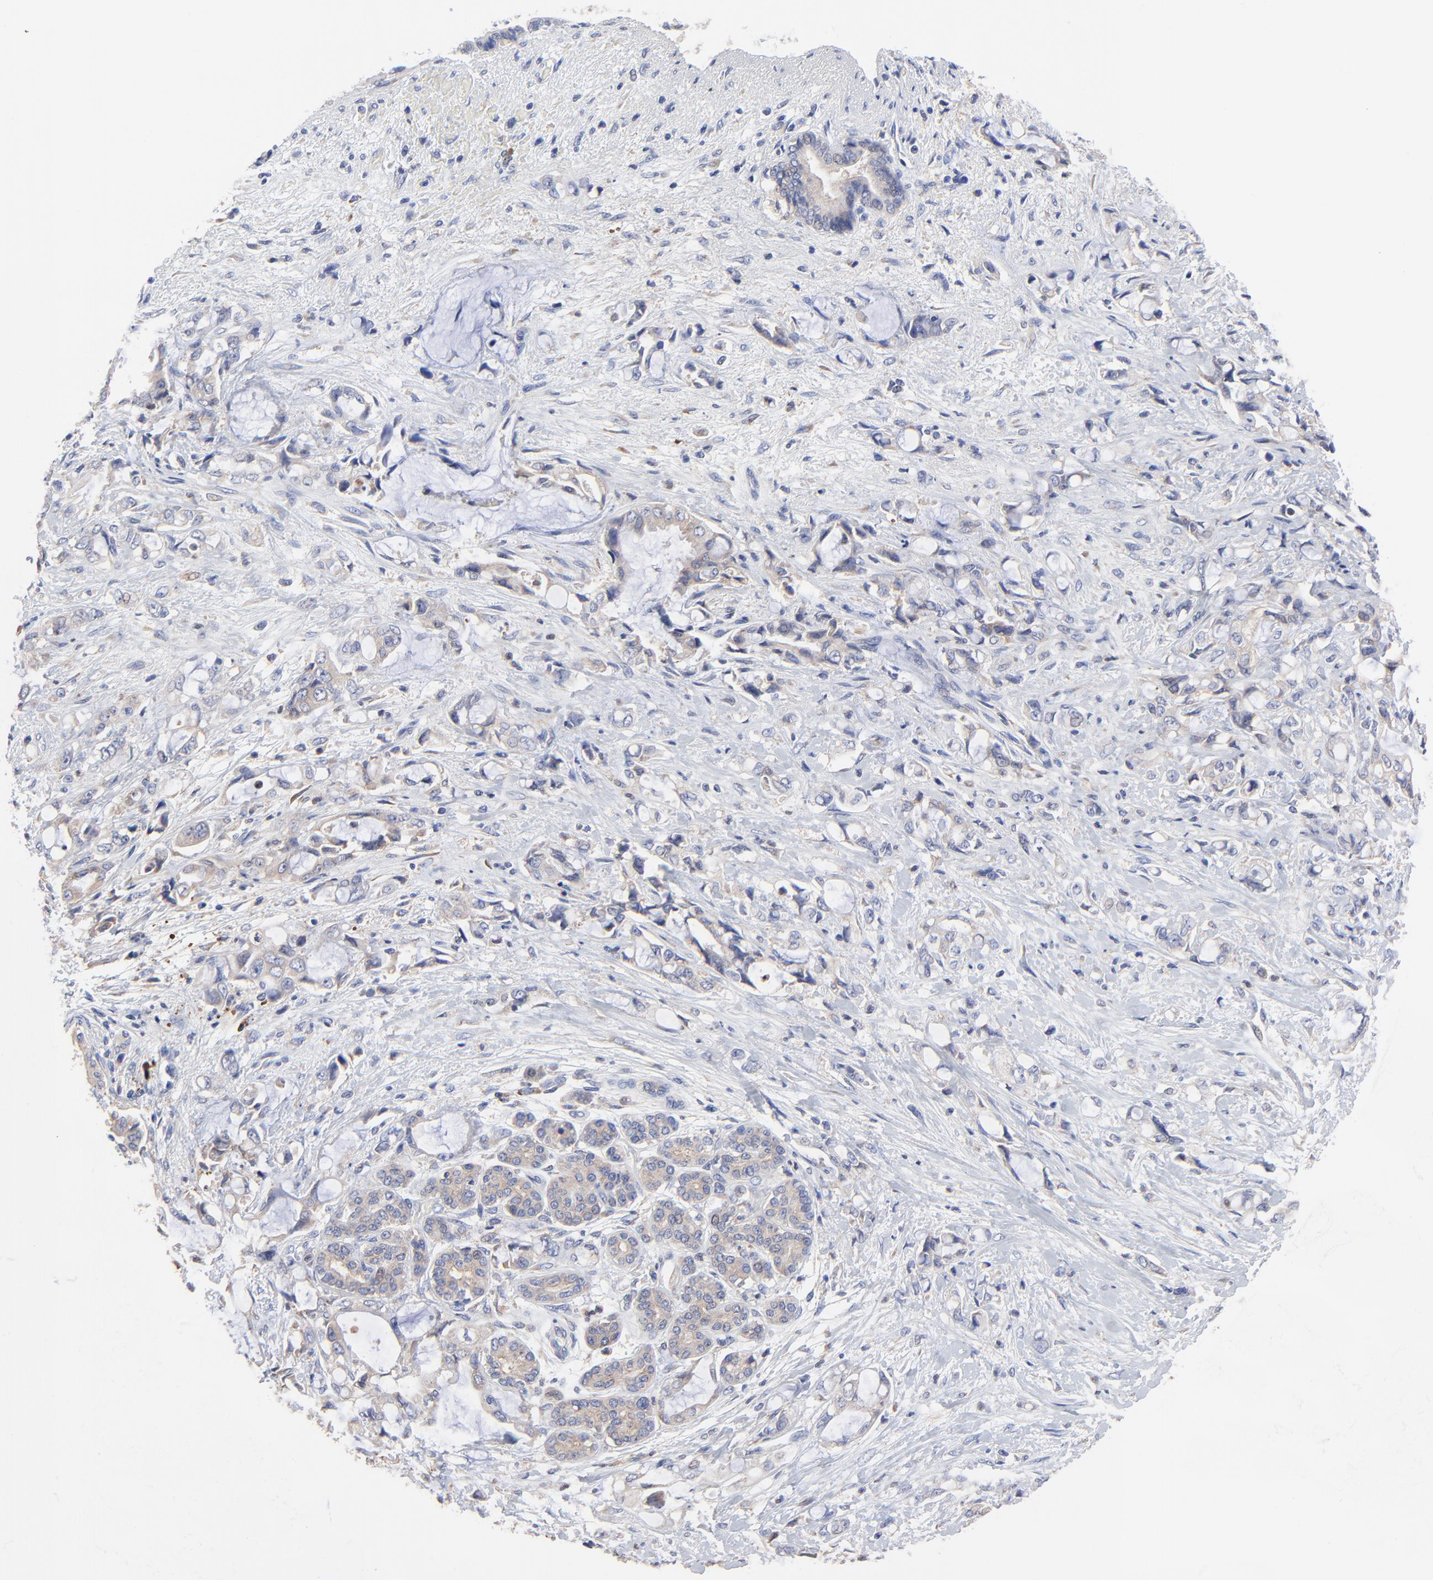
{"staining": {"intensity": "weak", "quantity": "25%-75%", "location": "cytoplasmic/membranous"}, "tissue": "pancreatic cancer", "cell_type": "Tumor cells", "image_type": "cancer", "snomed": [{"axis": "morphology", "description": "Adenocarcinoma, NOS"}, {"axis": "topography", "description": "Pancreas"}], "caption": "Approximately 25%-75% of tumor cells in pancreatic adenocarcinoma reveal weak cytoplasmic/membranous protein positivity as visualized by brown immunohistochemical staining.", "gene": "PPFIBP2", "patient": {"sex": "female", "age": 70}}